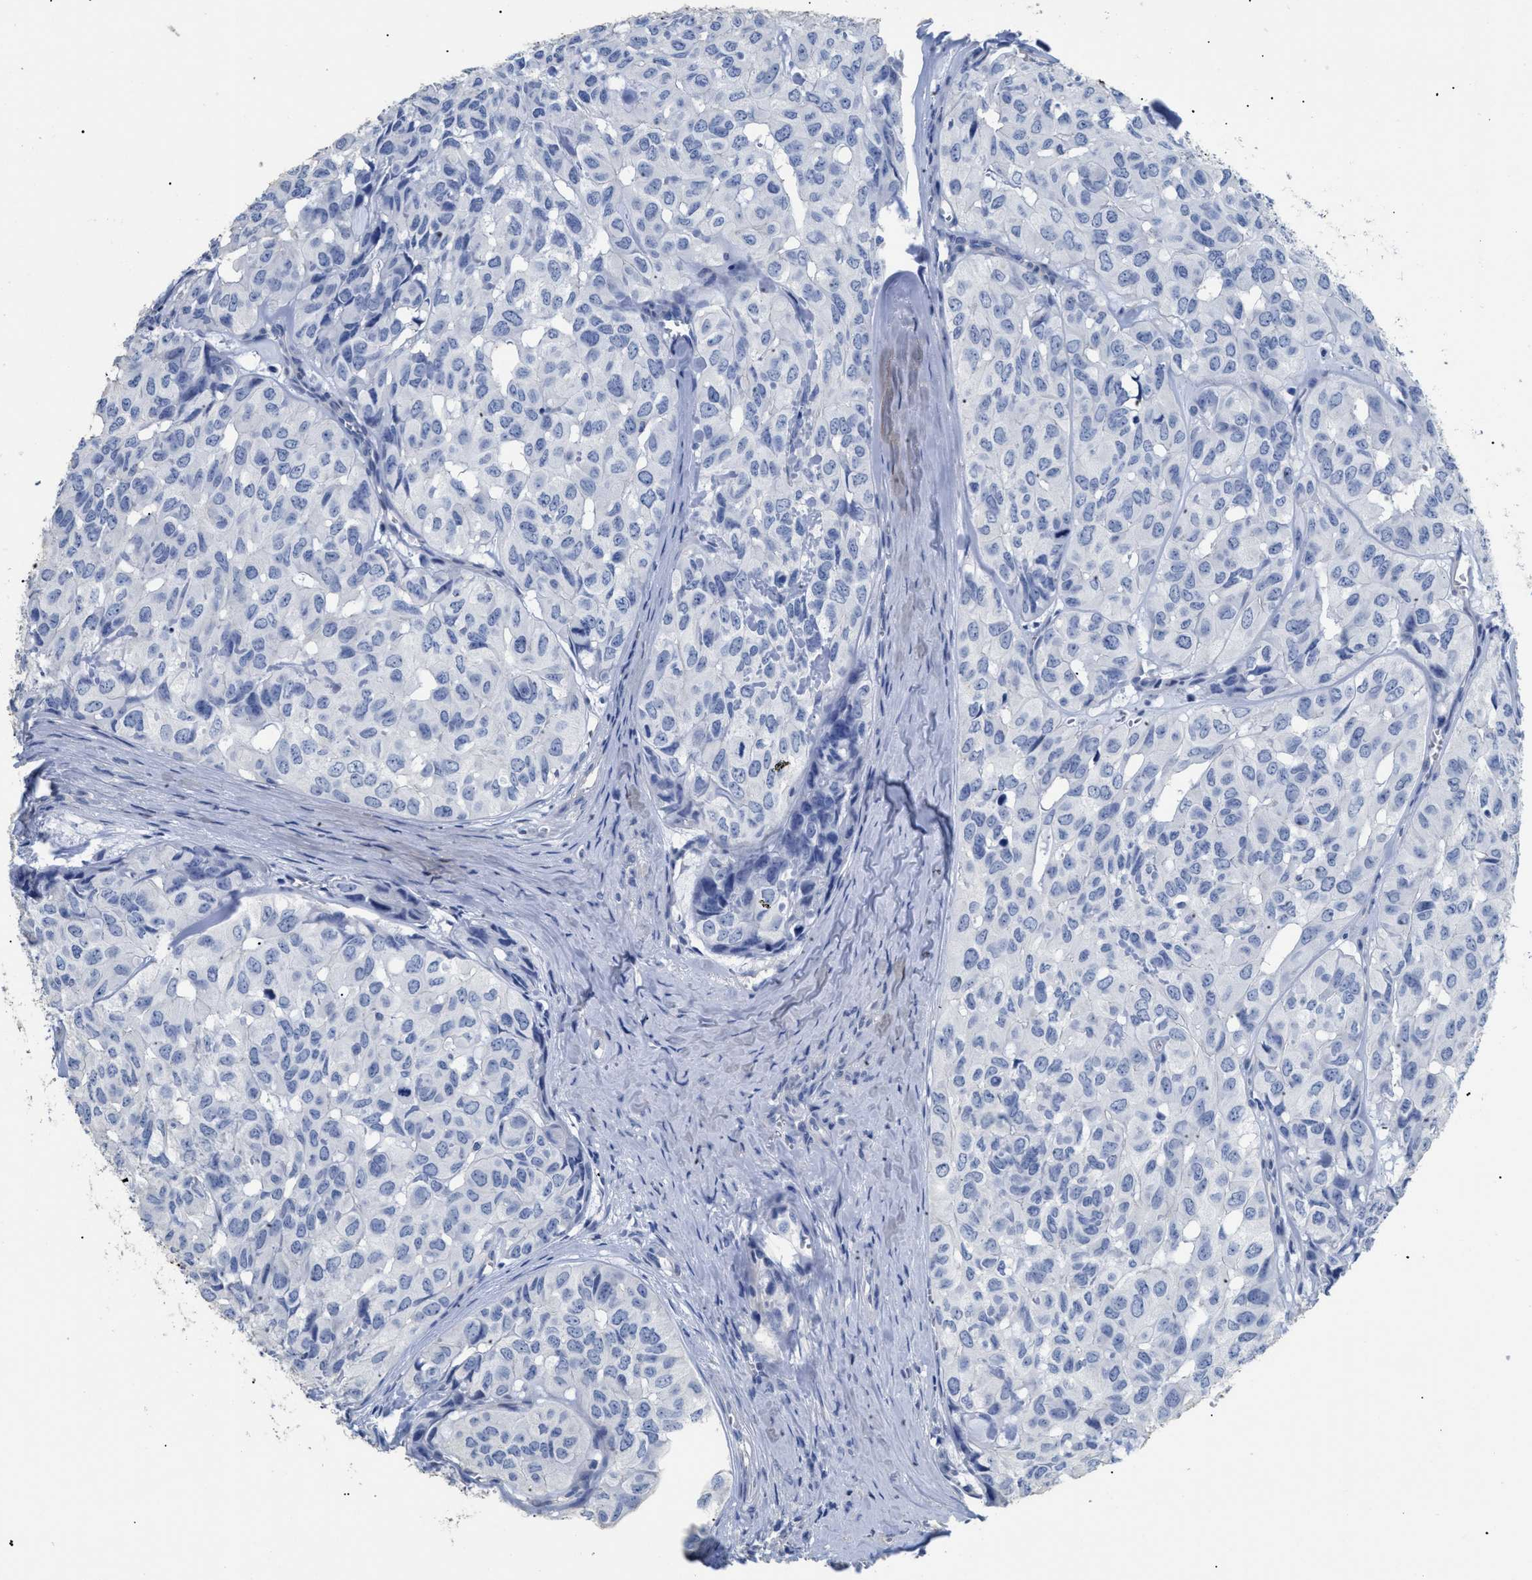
{"staining": {"intensity": "negative", "quantity": "none", "location": "none"}, "tissue": "head and neck cancer", "cell_type": "Tumor cells", "image_type": "cancer", "snomed": [{"axis": "morphology", "description": "Adenocarcinoma, NOS"}, {"axis": "topography", "description": "Salivary gland, NOS"}, {"axis": "topography", "description": "Head-Neck"}], "caption": "Tumor cells show no significant protein expression in head and neck cancer.", "gene": "DLC1", "patient": {"sex": "female", "age": 76}}